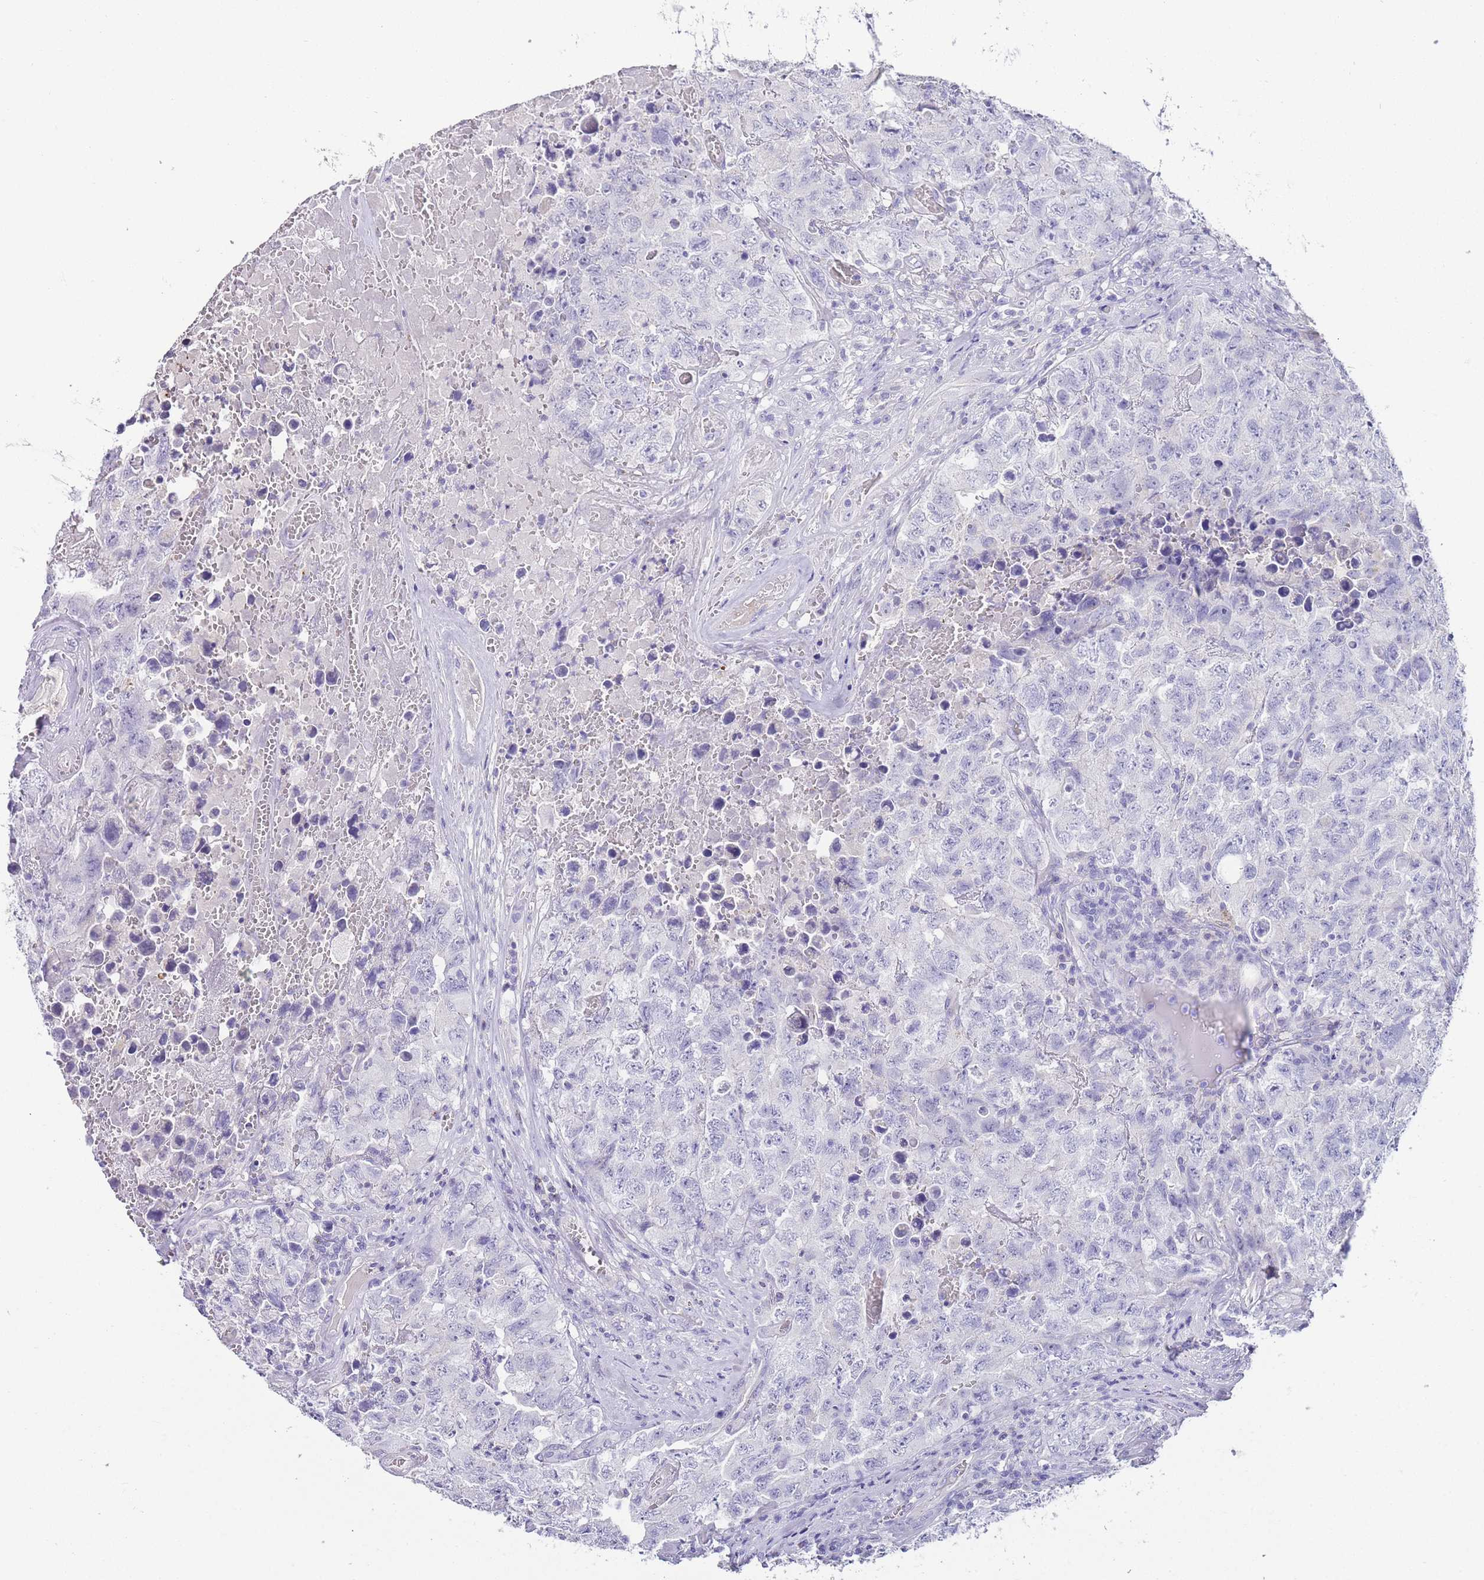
{"staining": {"intensity": "negative", "quantity": "none", "location": "none"}, "tissue": "testis cancer", "cell_type": "Tumor cells", "image_type": "cancer", "snomed": [{"axis": "morphology", "description": "Carcinoma, Embryonal, NOS"}, {"axis": "topography", "description": "Testis"}], "caption": "The IHC image has no significant staining in tumor cells of testis cancer tissue.", "gene": "DPP4", "patient": {"sex": "male", "age": 31}}